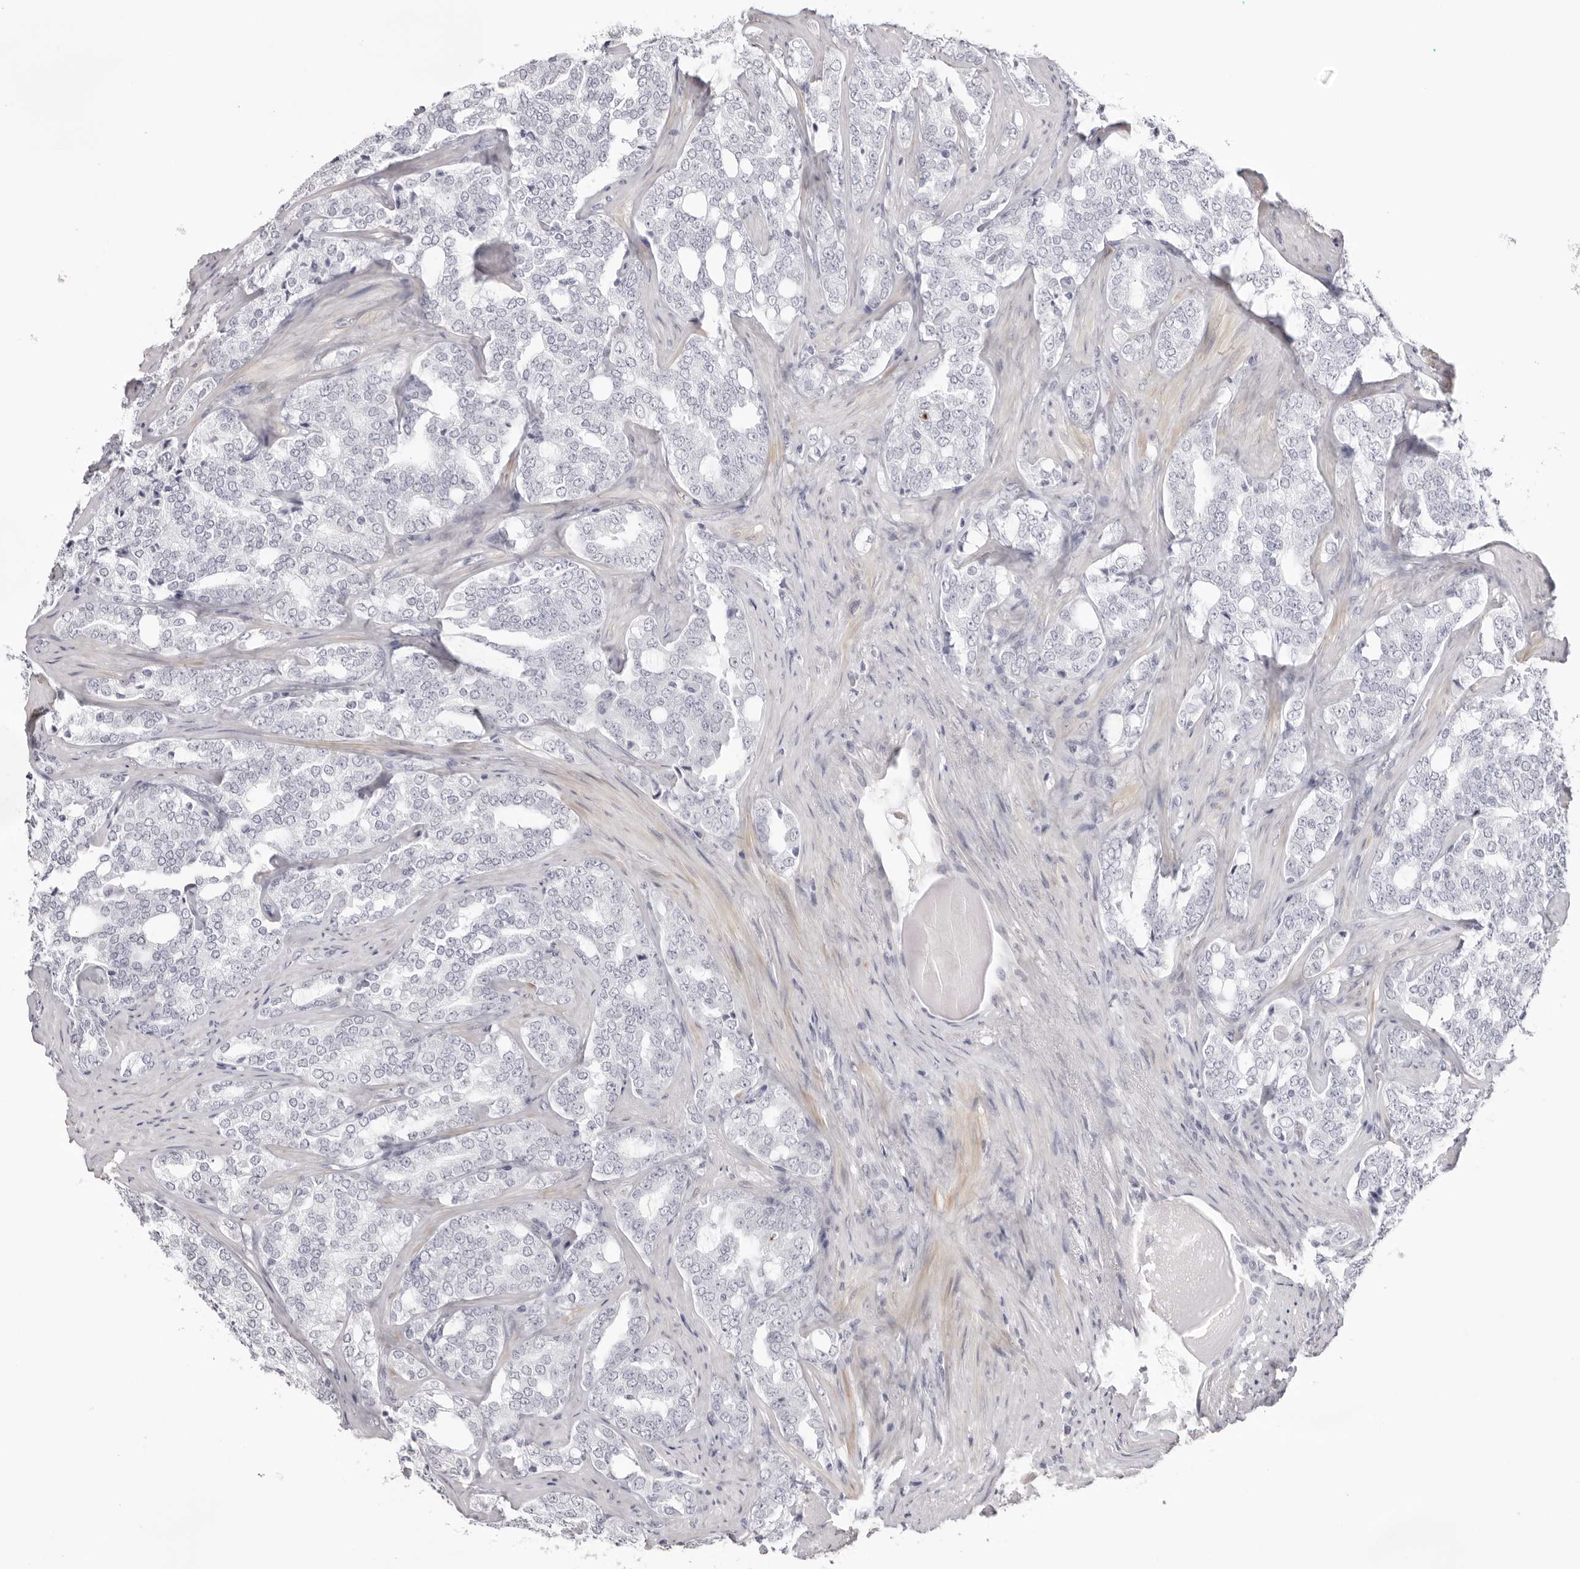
{"staining": {"intensity": "negative", "quantity": "none", "location": "none"}, "tissue": "prostate cancer", "cell_type": "Tumor cells", "image_type": "cancer", "snomed": [{"axis": "morphology", "description": "Adenocarcinoma, High grade"}, {"axis": "topography", "description": "Prostate"}], "caption": "Immunohistochemistry (IHC) micrograph of human prostate cancer stained for a protein (brown), which shows no positivity in tumor cells. (DAB immunohistochemistry with hematoxylin counter stain).", "gene": "INSL3", "patient": {"sex": "male", "age": 64}}